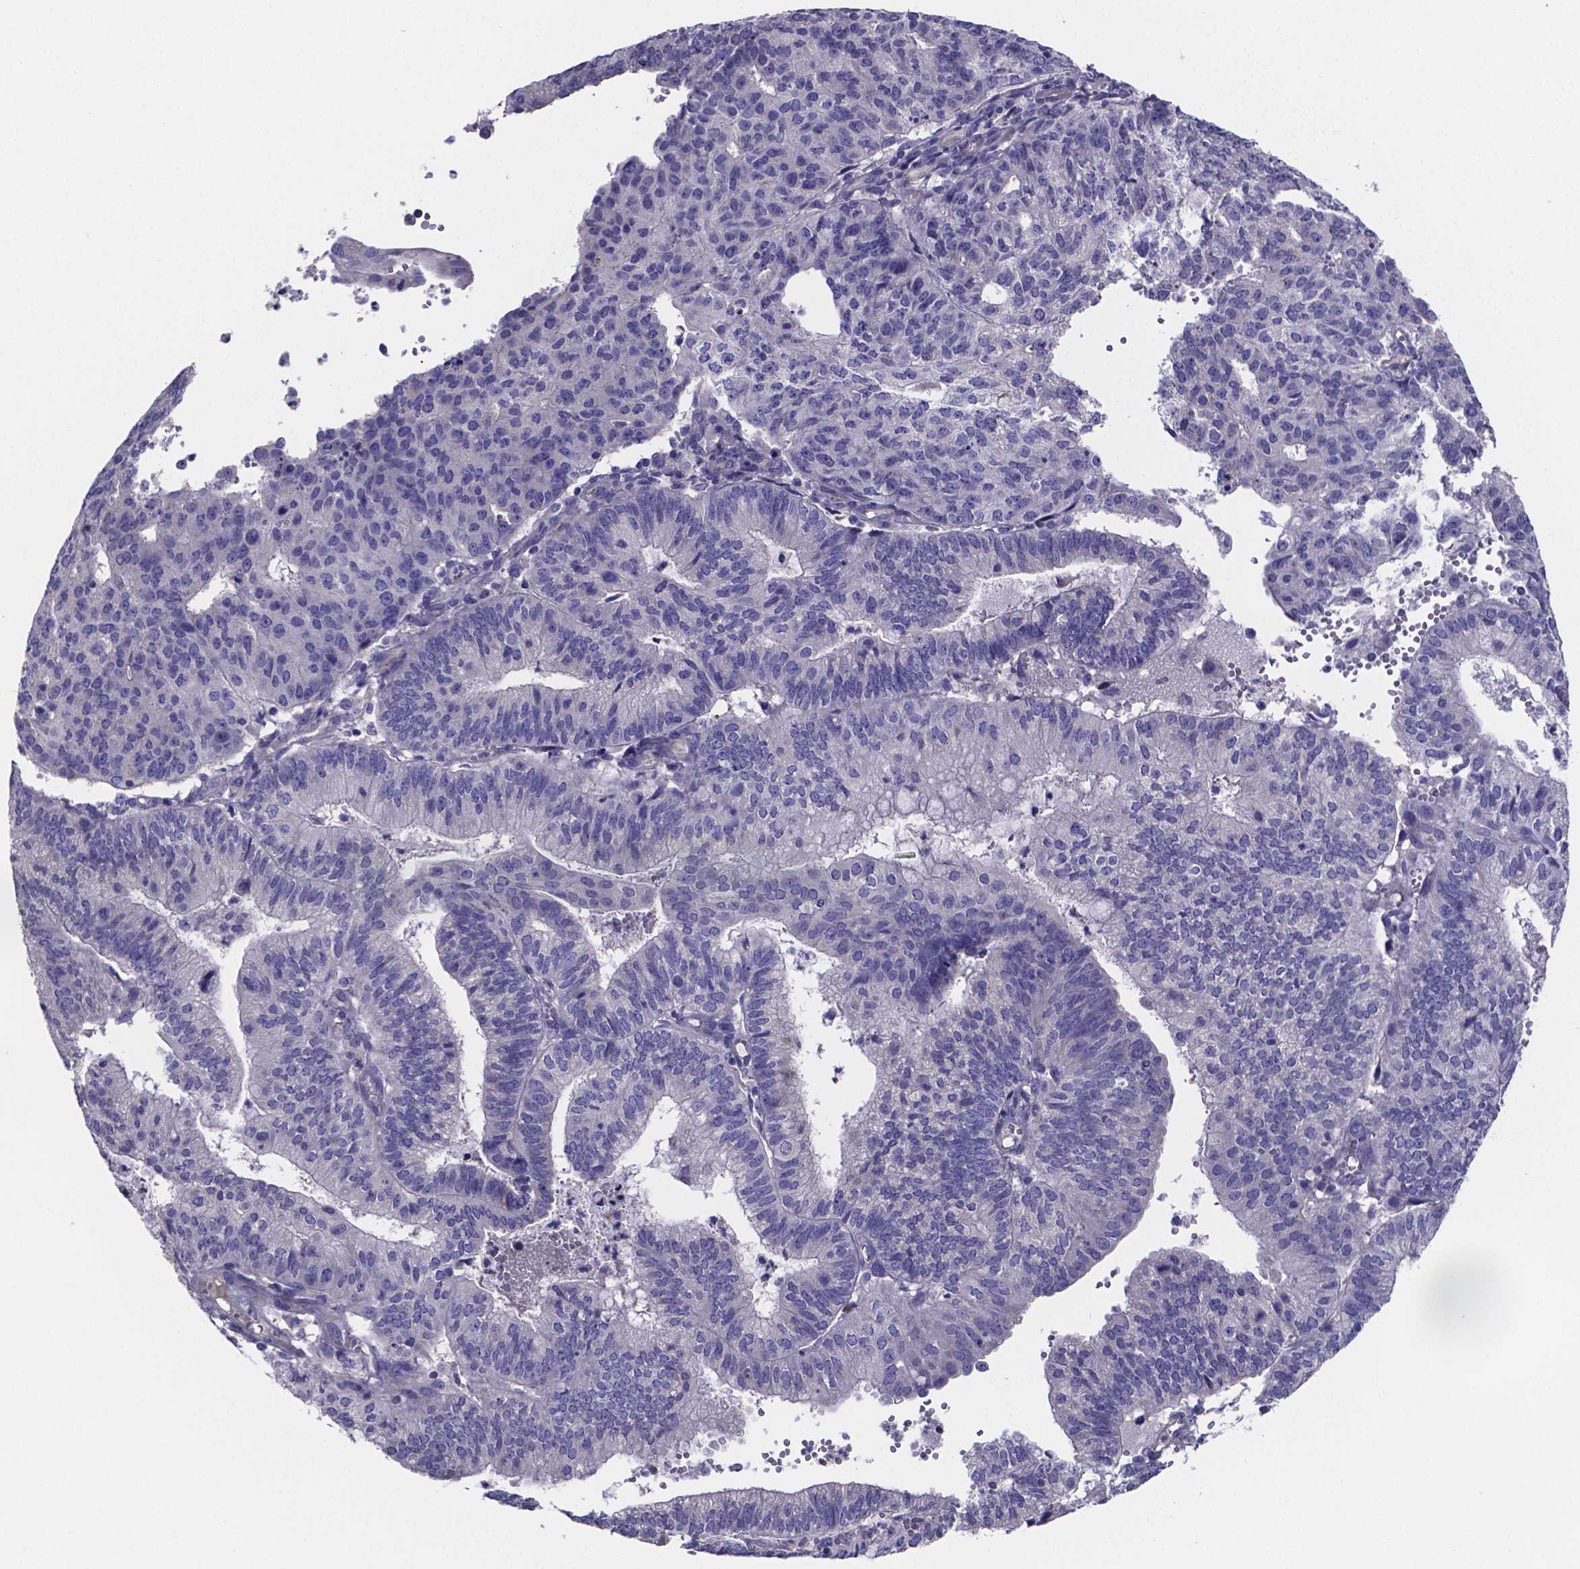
{"staining": {"intensity": "negative", "quantity": "none", "location": "none"}, "tissue": "endometrial cancer", "cell_type": "Tumor cells", "image_type": "cancer", "snomed": [{"axis": "morphology", "description": "Adenocarcinoma, NOS"}, {"axis": "topography", "description": "Endometrium"}], "caption": "Immunohistochemical staining of human endometrial cancer demonstrates no significant staining in tumor cells. The staining is performed using DAB brown chromogen with nuclei counter-stained in using hematoxylin.", "gene": "SFRP4", "patient": {"sex": "female", "age": 82}}